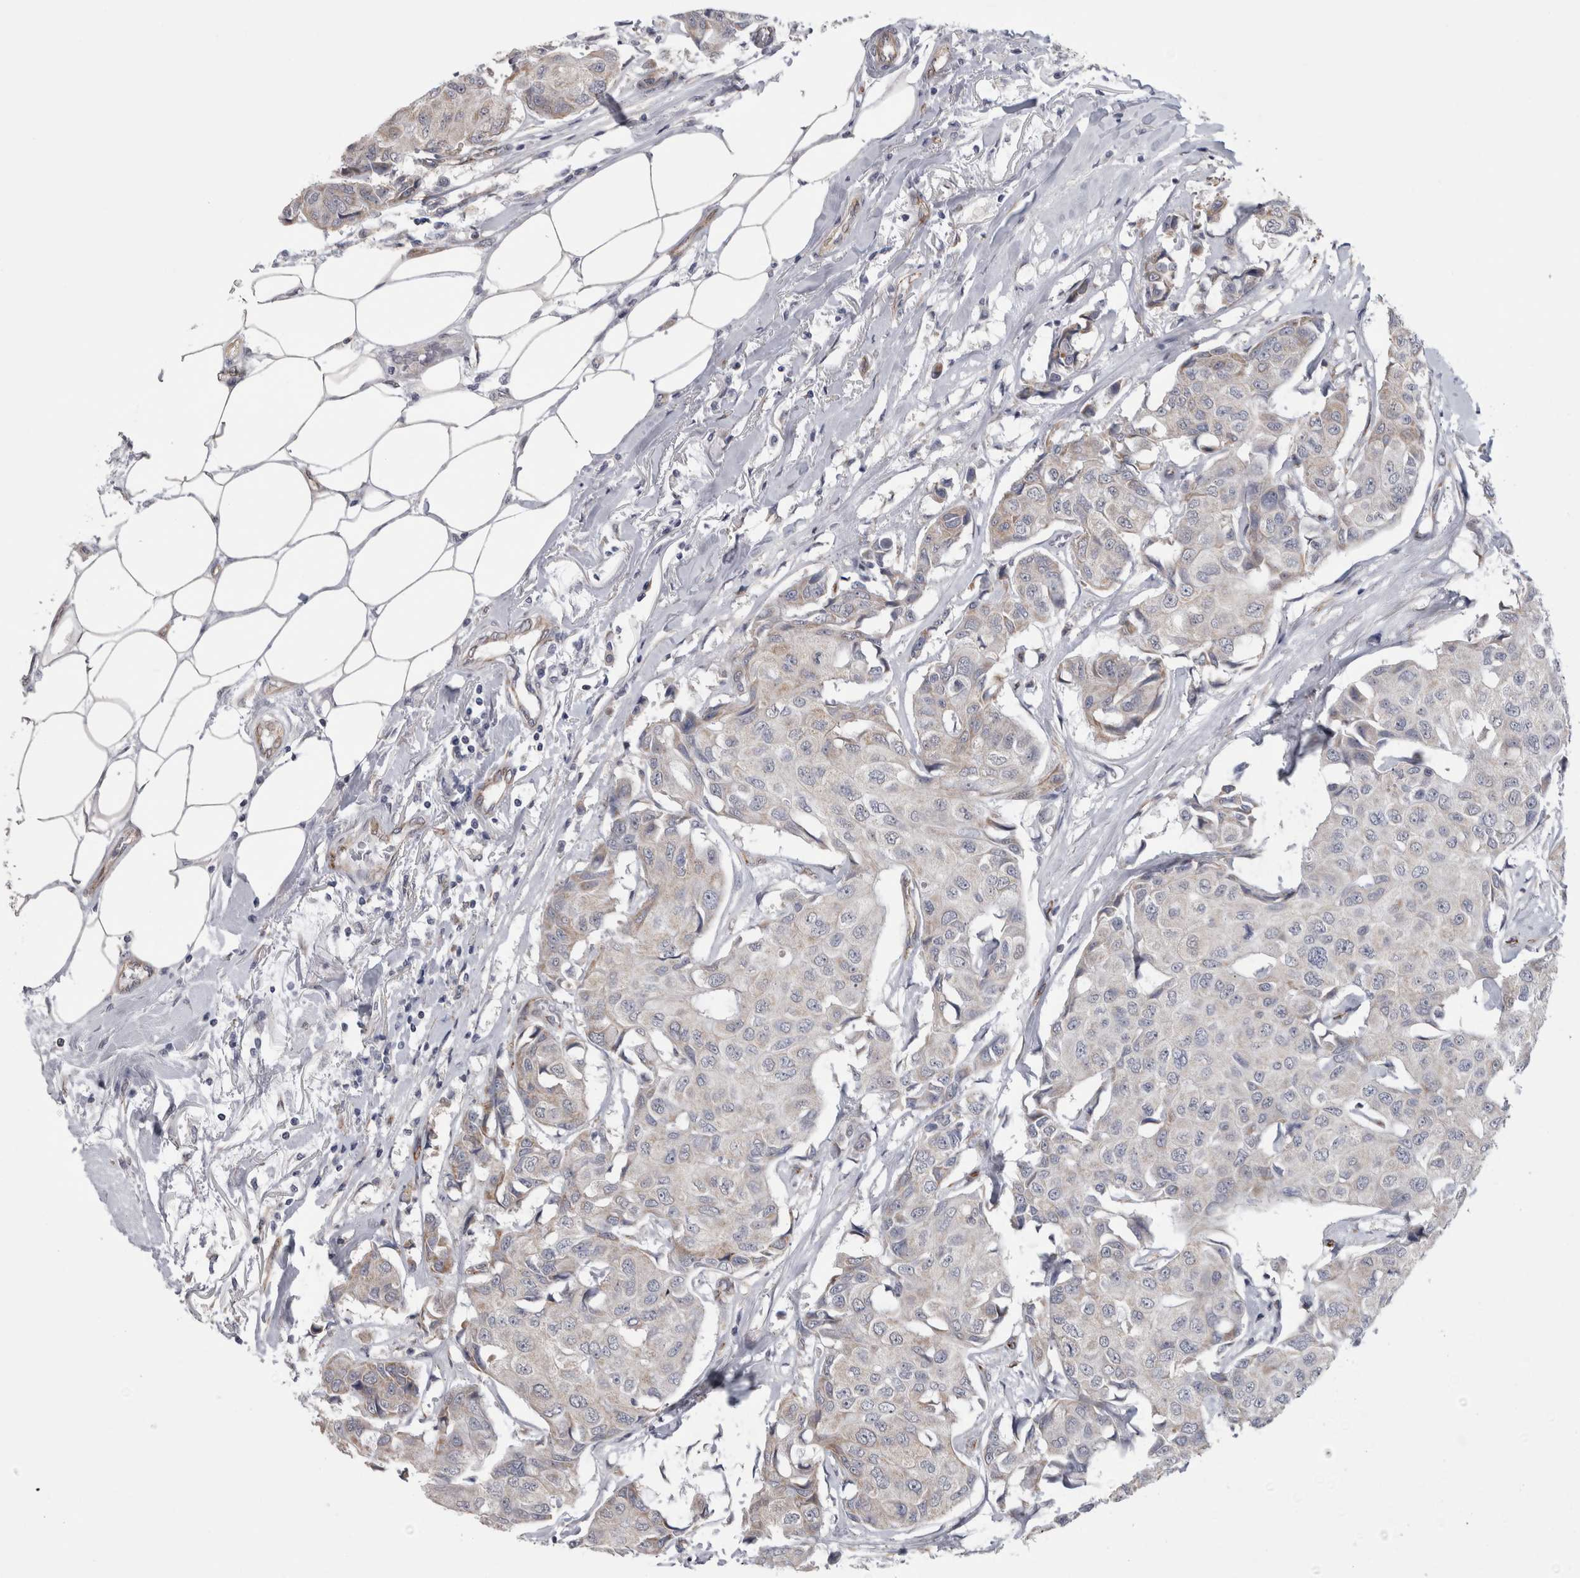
{"staining": {"intensity": "weak", "quantity": "<25%", "location": "cytoplasmic/membranous"}, "tissue": "breast cancer", "cell_type": "Tumor cells", "image_type": "cancer", "snomed": [{"axis": "morphology", "description": "Duct carcinoma"}, {"axis": "topography", "description": "Breast"}], "caption": "Immunohistochemistry of human infiltrating ductal carcinoma (breast) demonstrates no positivity in tumor cells. Nuclei are stained in blue.", "gene": "ACOT7", "patient": {"sex": "female", "age": 80}}